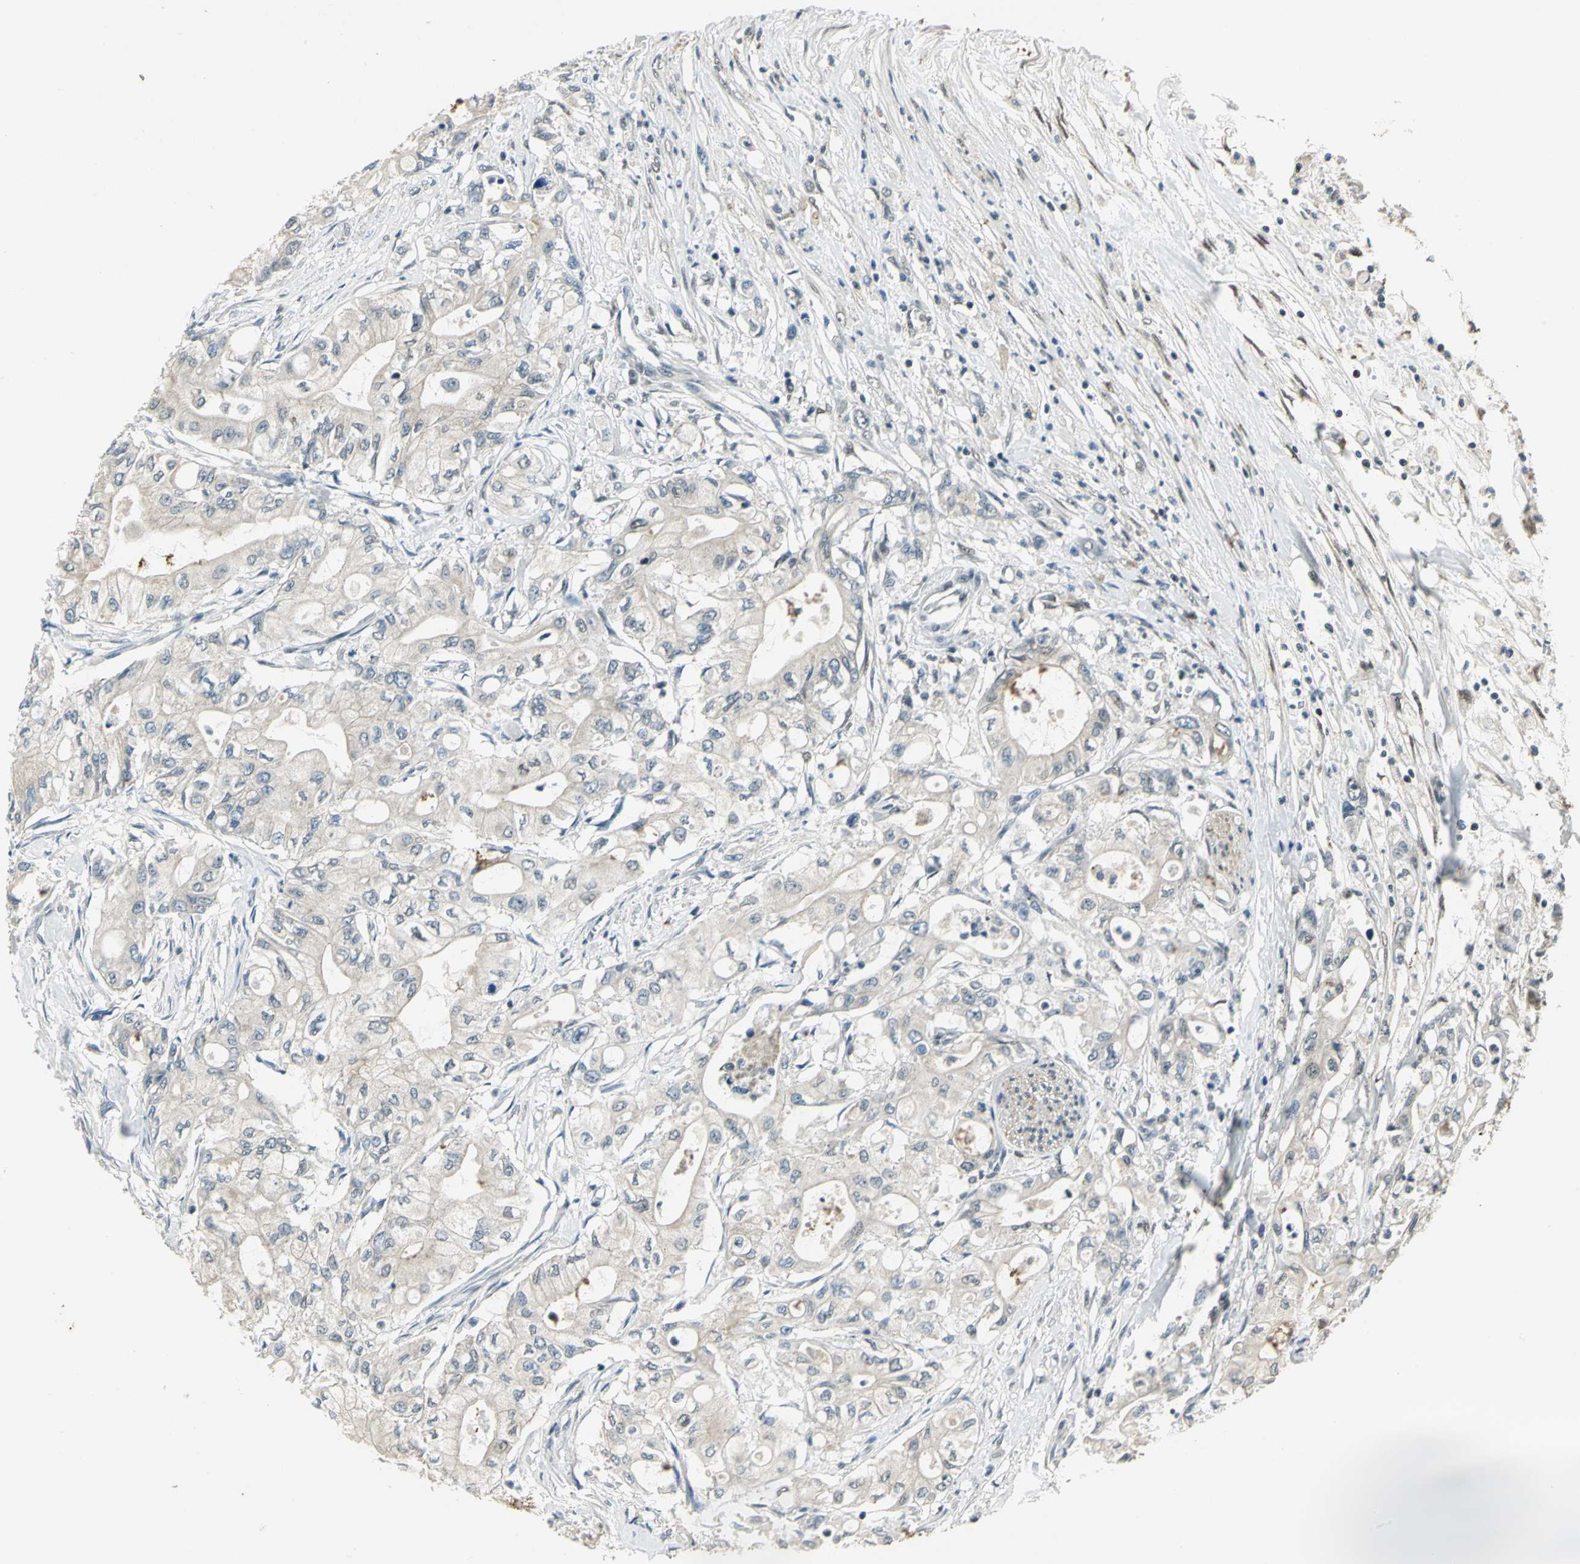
{"staining": {"intensity": "negative", "quantity": "none", "location": "none"}, "tissue": "pancreatic cancer", "cell_type": "Tumor cells", "image_type": "cancer", "snomed": [{"axis": "morphology", "description": "Adenocarcinoma, NOS"}, {"axis": "topography", "description": "Pancreas"}], "caption": "IHC histopathology image of neoplastic tissue: human pancreatic adenocarcinoma stained with DAB (3,3'-diaminobenzidine) exhibits no significant protein positivity in tumor cells.", "gene": "RAD17", "patient": {"sex": "male", "age": 79}}